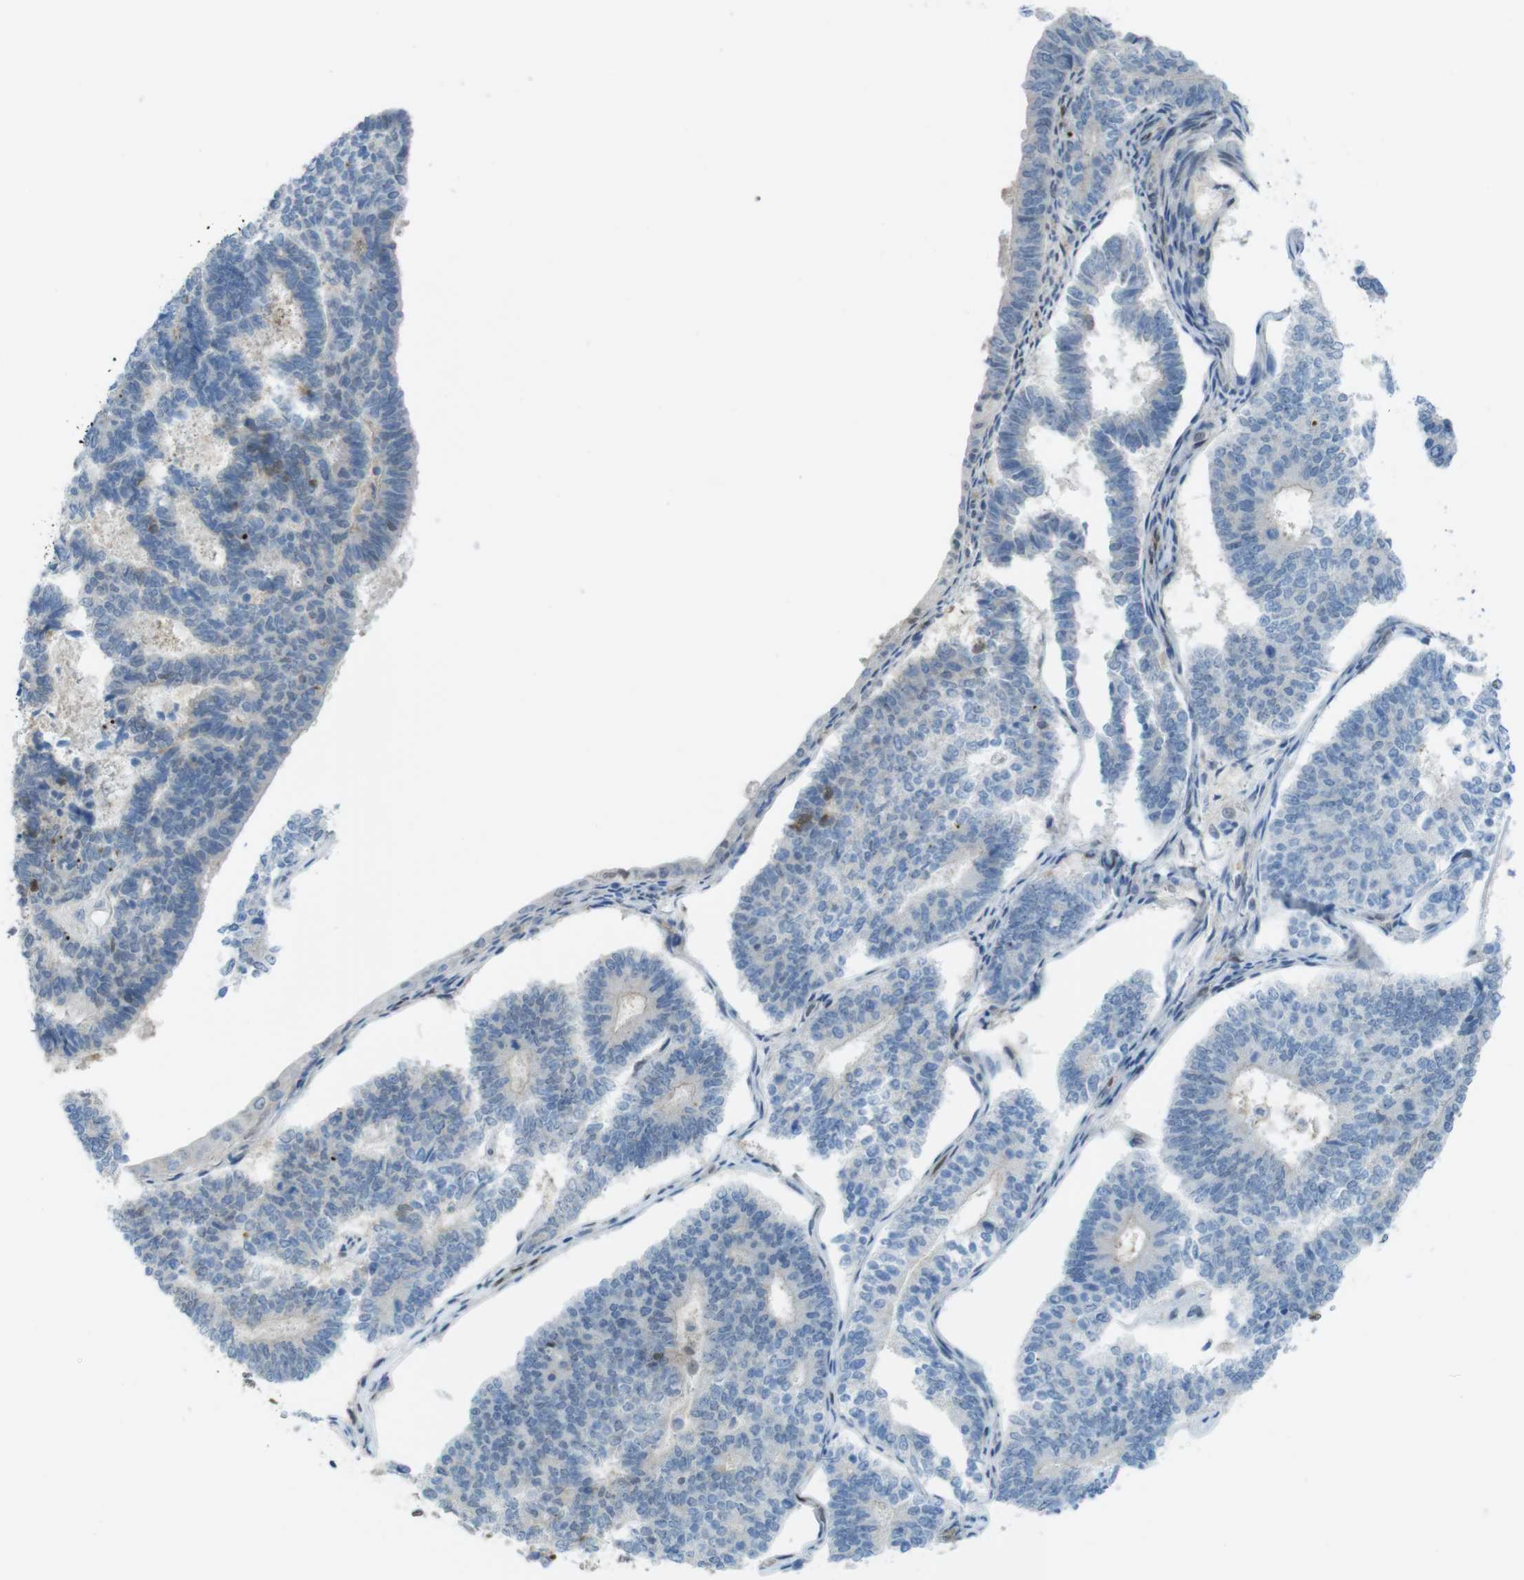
{"staining": {"intensity": "moderate", "quantity": "<25%", "location": "cytoplasmic/membranous"}, "tissue": "endometrial cancer", "cell_type": "Tumor cells", "image_type": "cancer", "snomed": [{"axis": "morphology", "description": "Adenocarcinoma, NOS"}, {"axis": "topography", "description": "Endometrium"}], "caption": "Immunohistochemistry (IHC) photomicrograph of neoplastic tissue: human endometrial cancer (adenocarcinoma) stained using immunohistochemistry reveals low levels of moderate protein expression localized specifically in the cytoplasmic/membranous of tumor cells, appearing as a cytoplasmic/membranous brown color.", "gene": "UBB", "patient": {"sex": "female", "age": 70}}